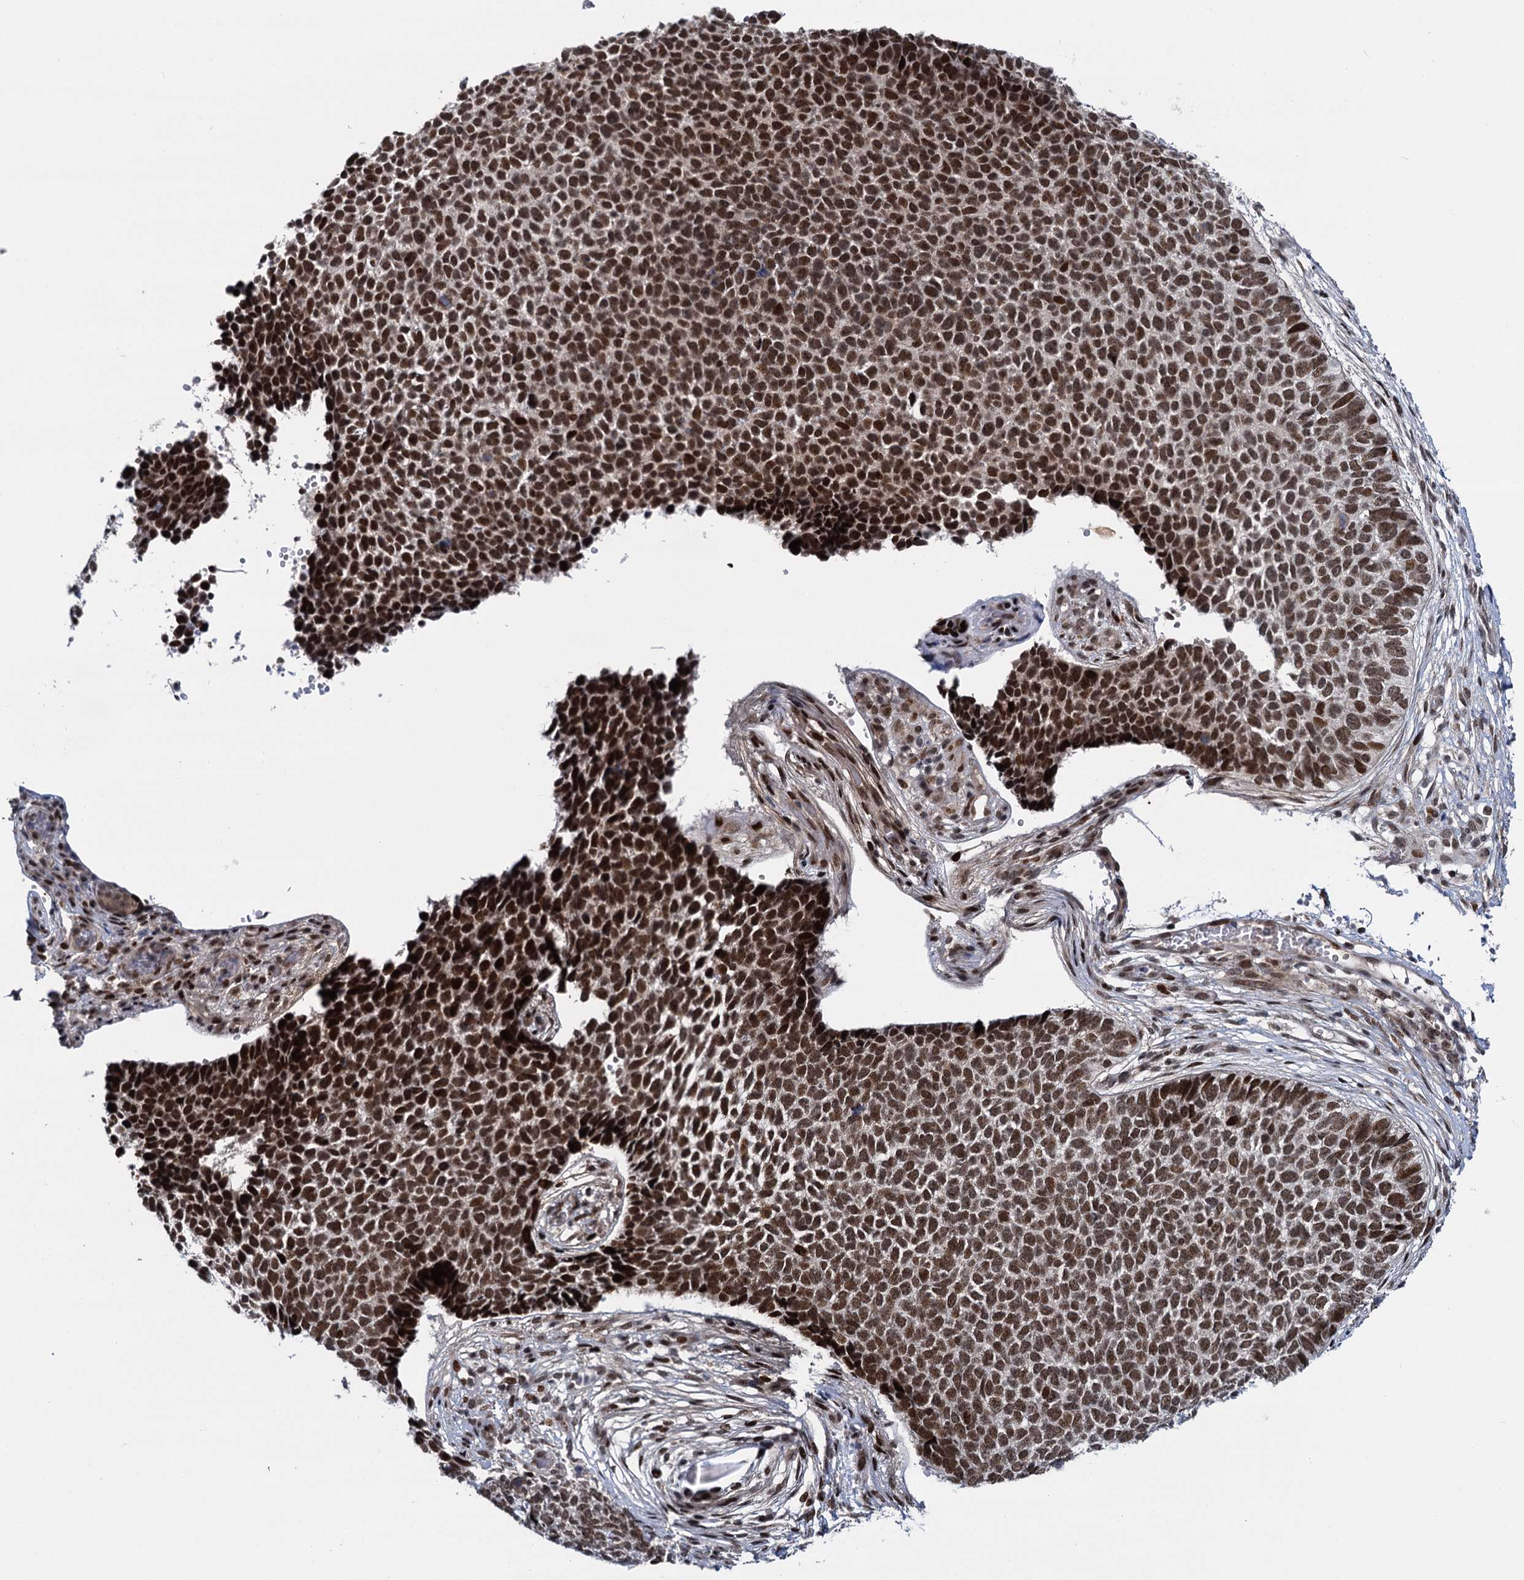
{"staining": {"intensity": "strong", "quantity": ">75%", "location": "nuclear"}, "tissue": "skin cancer", "cell_type": "Tumor cells", "image_type": "cancer", "snomed": [{"axis": "morphology", "description": "Basal cell carcinoma"}, {"axis": "topography", "description": "Skin"}], "caption": "Immunohistochemistry (IHC) (DAB) staining of skin cancer shows strong nuclear protein staining in approximately >75% of tumor cells. The protein is stained brown, and the nuclei are stained in blue (DAB (3,3'-diaminobenzidine) IHC with brightfield microscopy, high magnification).", "gene": "RUFY2", "patient": {"sex": "female", "age": 84}}